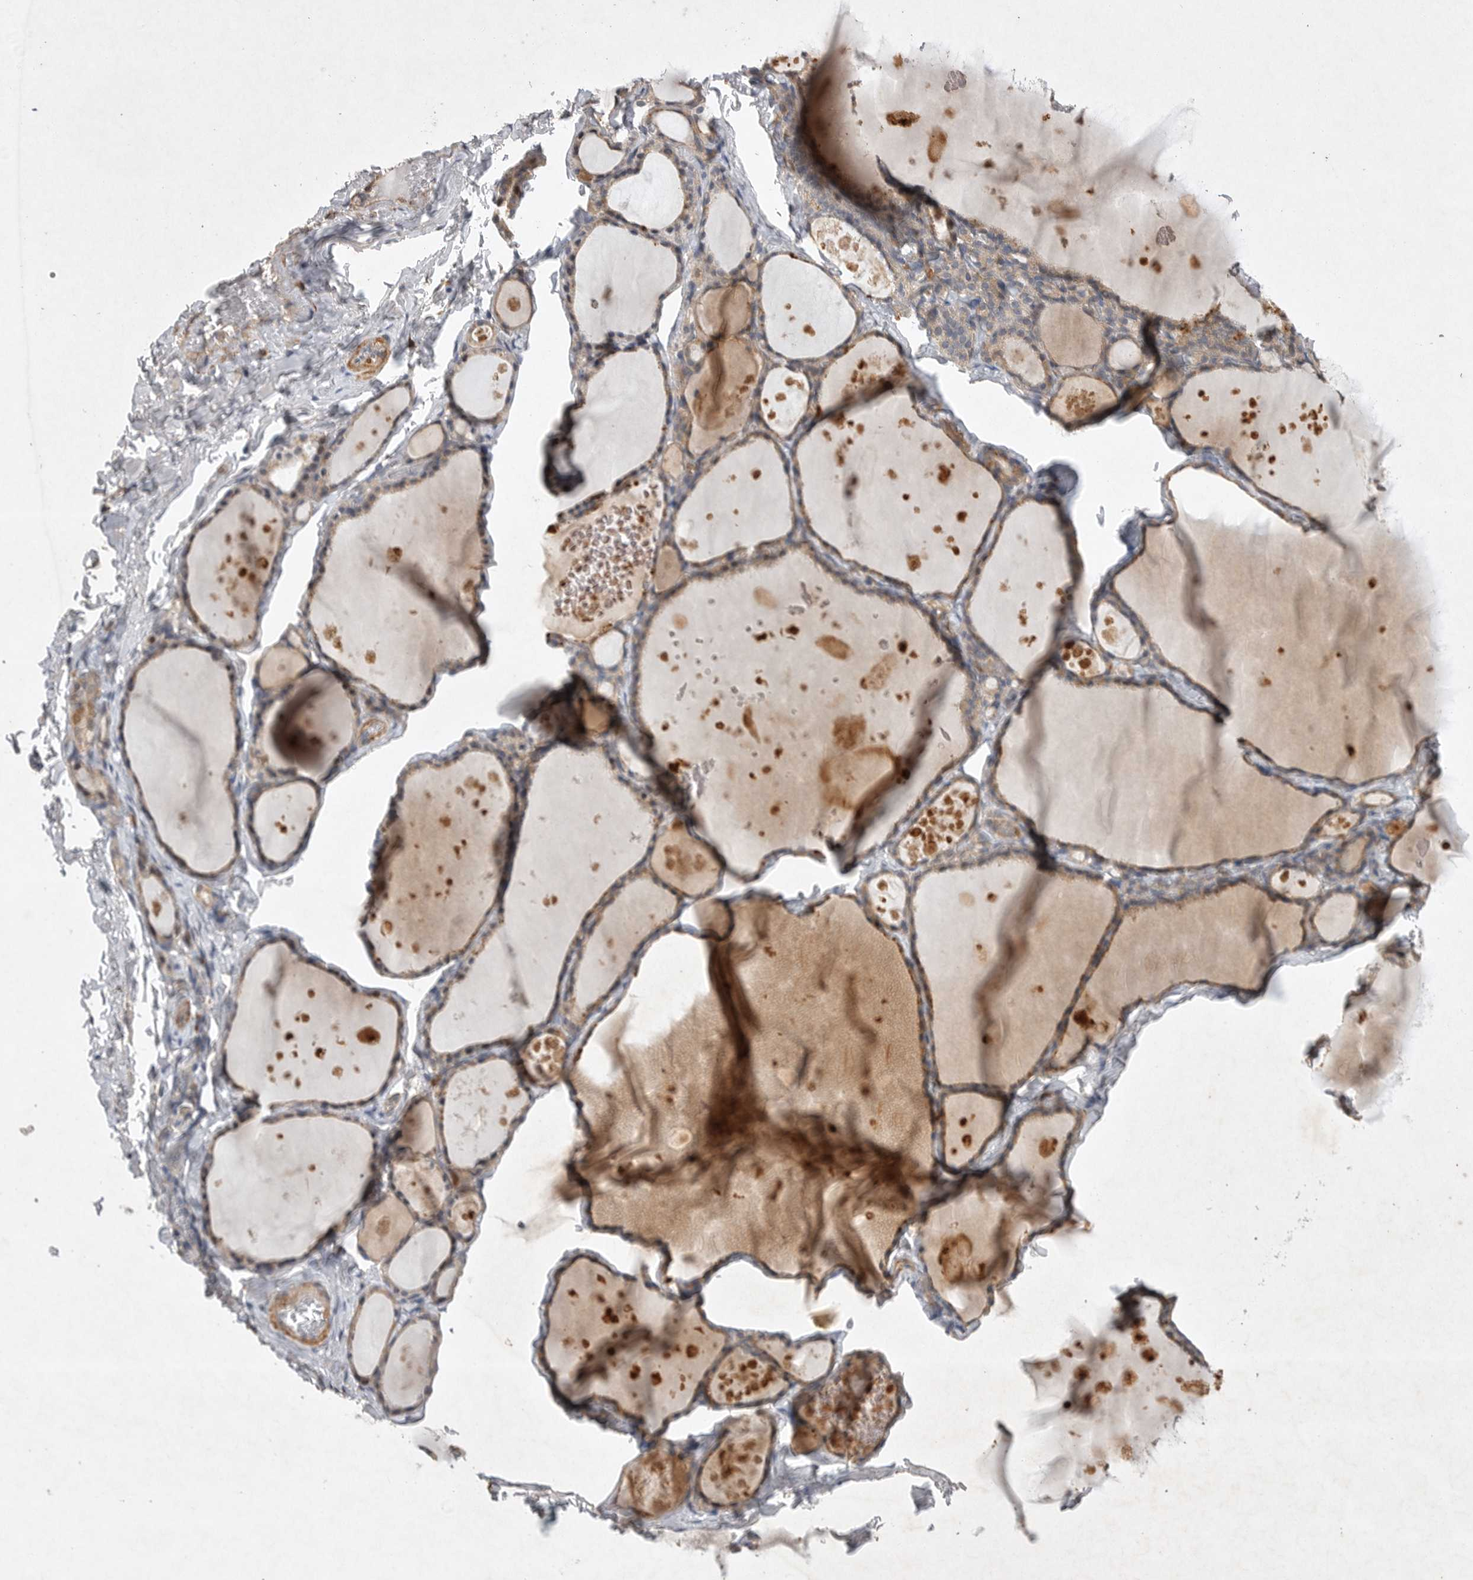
{"staining": {"intensity": "moderate", "quantity": ">75%", "location": "cytoplasmic/membranous"}, "tissue": "thyroid gland", "cell_type": "Glandular cells", "image_type": "normal", "snomed": [{"axis": "morphology", "description": "Normal tissue, NOS"}, {"axis": "topography", "description": "Thyroid gland"}], "caption": "Thyroid gland stained with a brown dye demonstrates moderate cytoplasmic/membranous positive positivity in approximately >75% of glandular cells.", "gene": "EDEM3", "patient": {"sex": "male", "age": 56}}